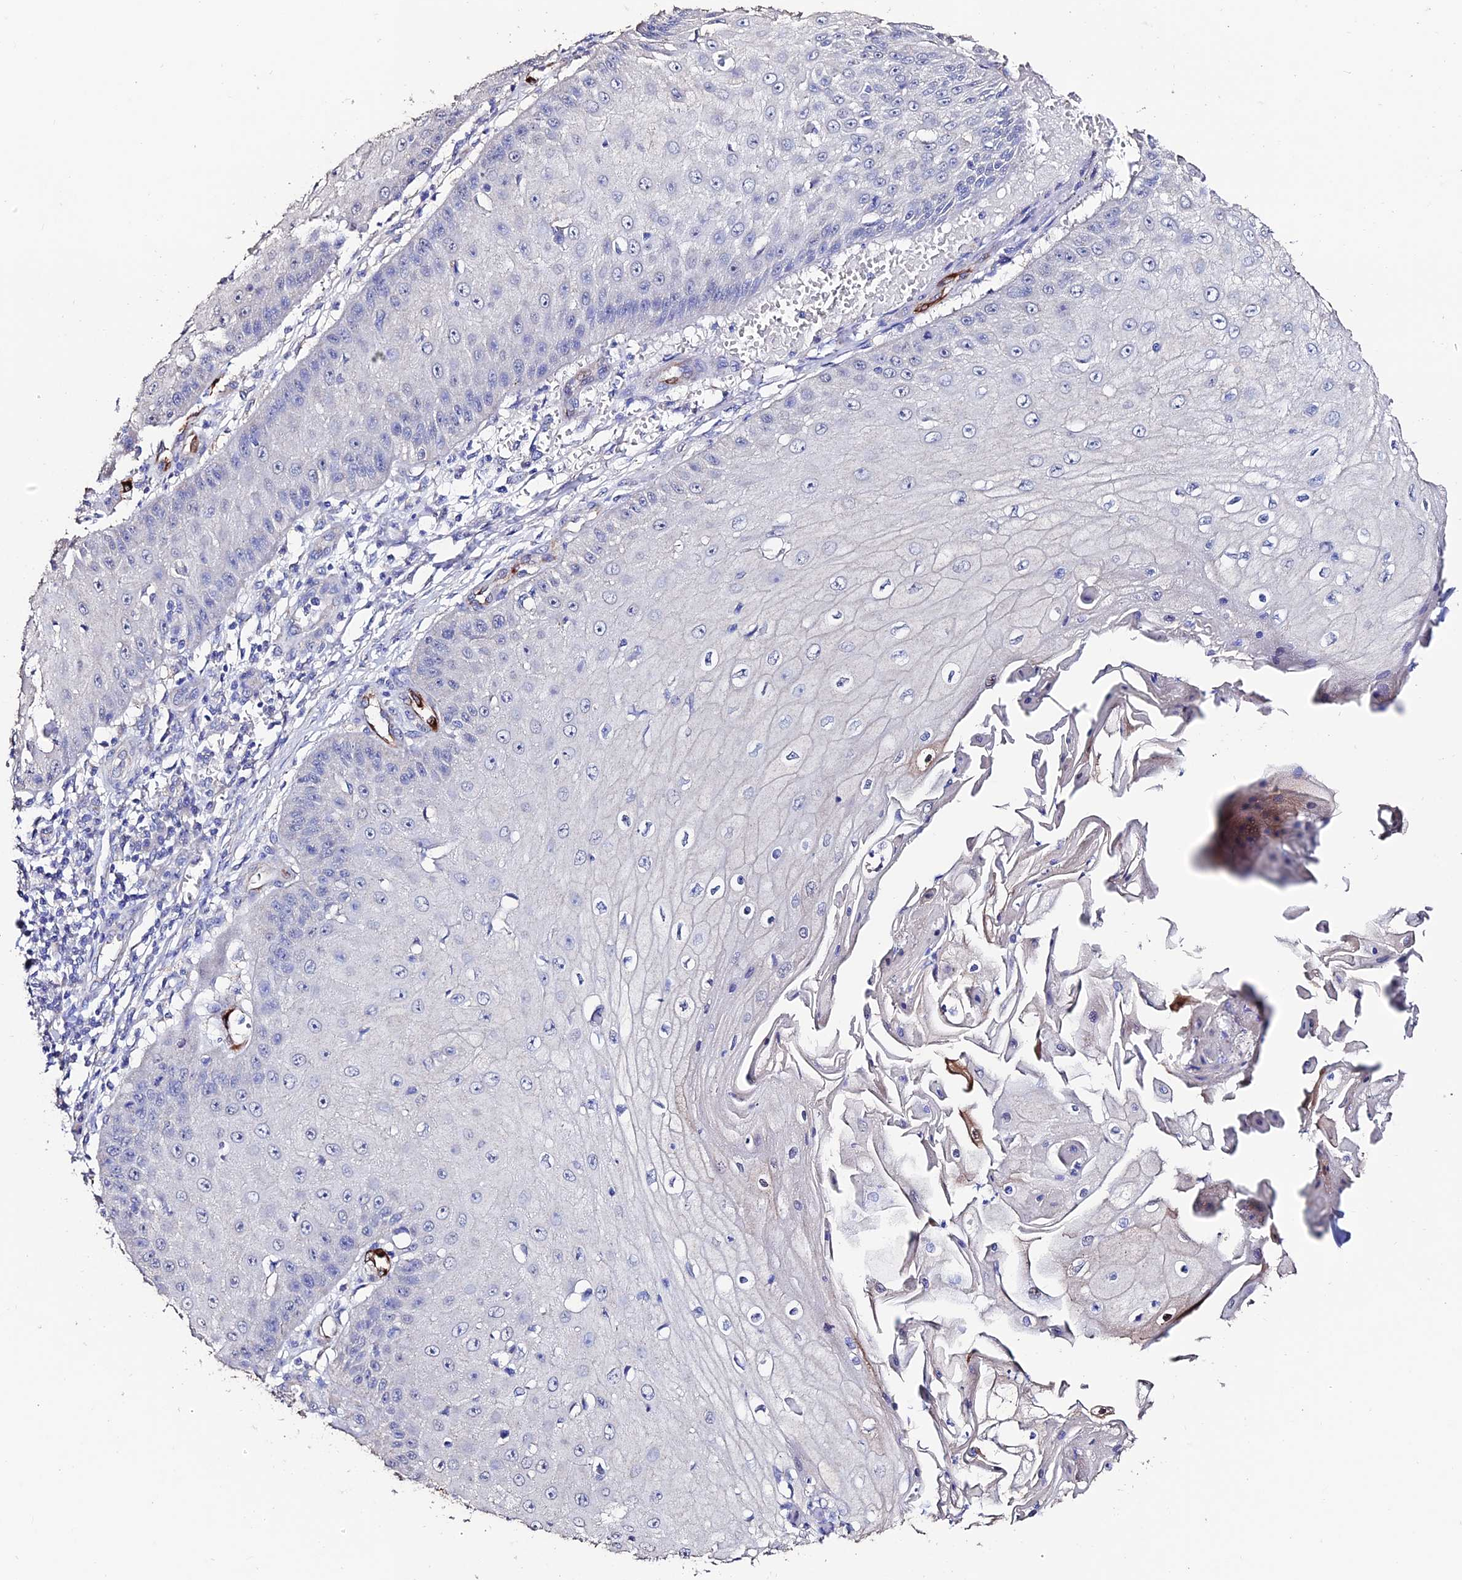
{"staining": {"intensity": "negative", "quantity": "none", "location": "none"}, "tissue": "skin cancer", "cell_type": "Tumor cells", "image_type": "cancer", "snomed": [{"axis": "morphology", "description": "Squamous cell carcinoma, NOS"}, {"axis": "topography", "description": "Skin"}], "caption": "Histopathology image shows no protein expression in tumor cells of squamous cell carcinoma (skin) tissue.", "gene": "ESM1", "patient": {"sex": "male", "age": 70}}